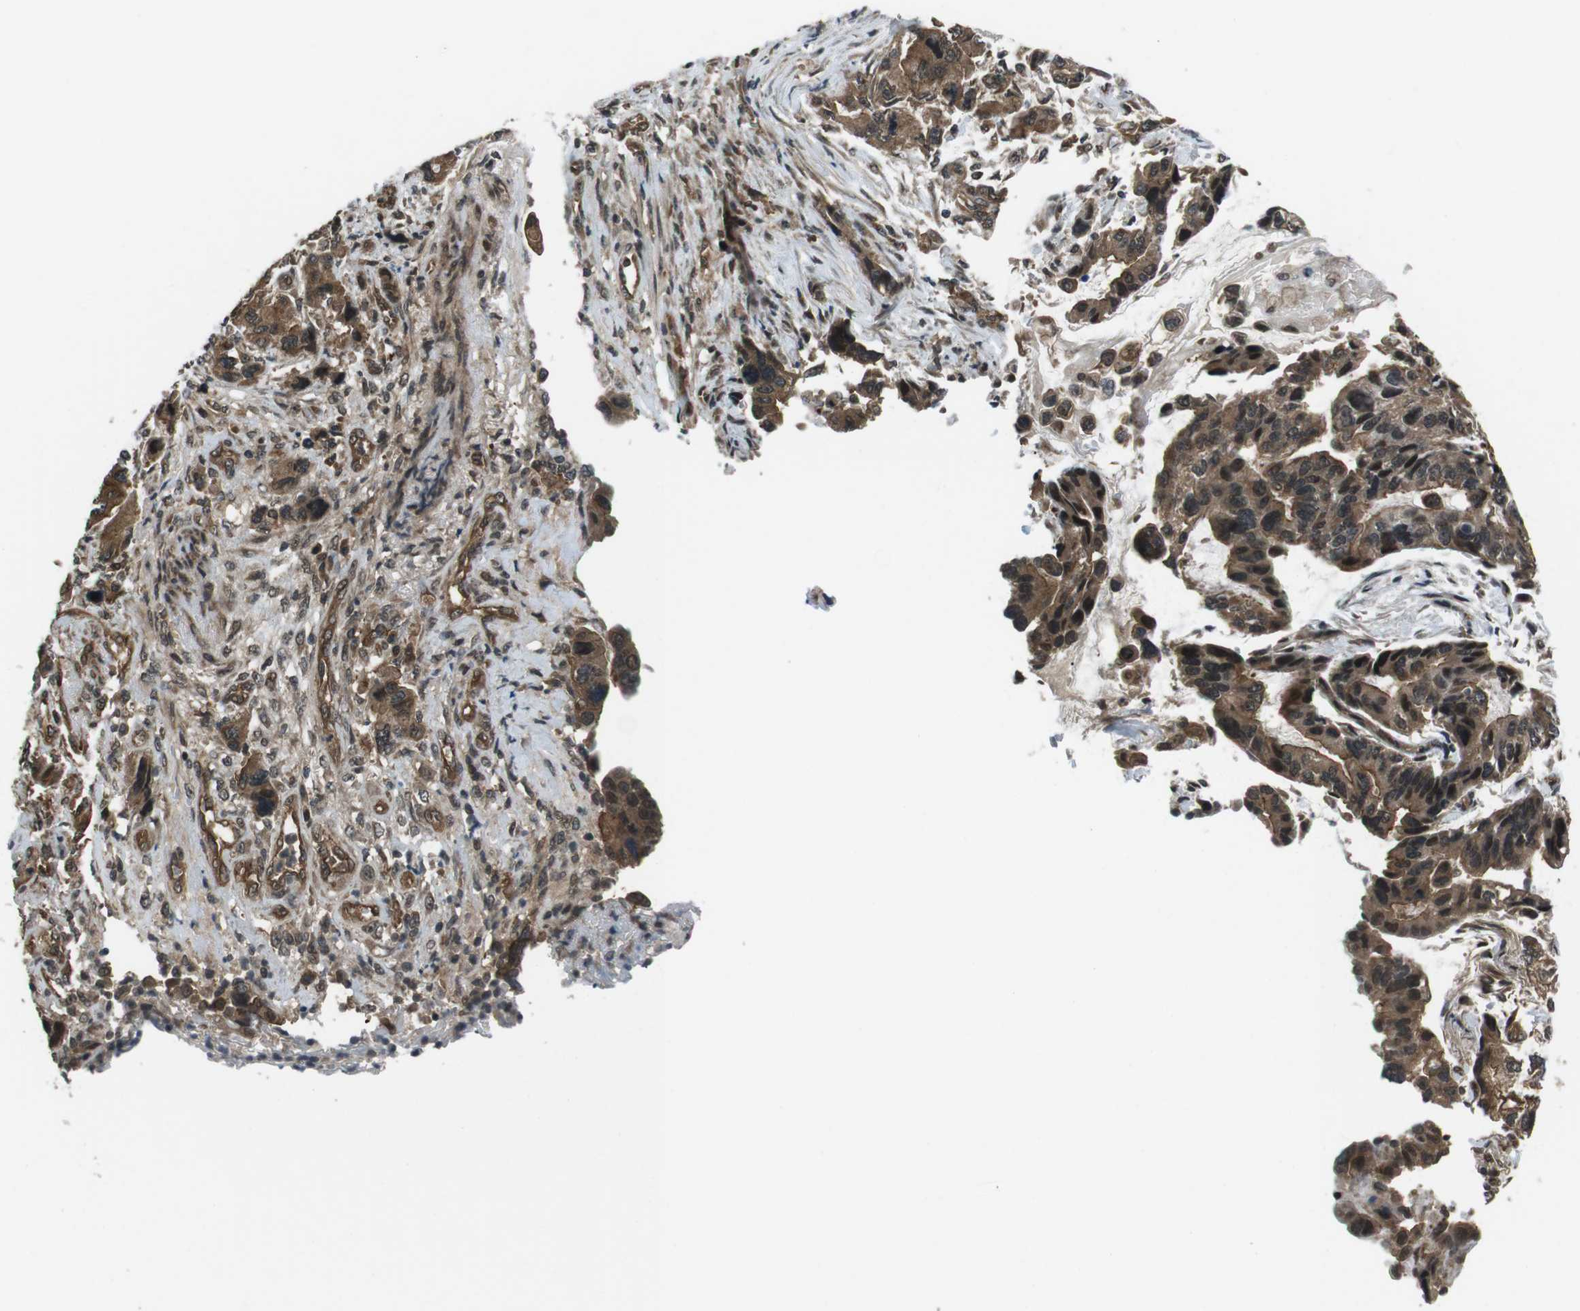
{"staining": {"intensity": "moderate", "quantity": ">75%", "location": "cytoplasmic/membranous,nuclear"}, "tissue": "stomach cancer", "cell_type": "Tumor cells", "image_type": "cancer", "snomed": [{"axis": "morphology", "description": "Adenocarcinoma, NOS"}, {"axis": "topography", "description": "Stomach, lower"}], "caption": "High-power microscopy captured an IHC photomicrograph of stomach adenocarcinoma, revealing moderate cytoplasmic/membranous and nuclear staining in approximately >75% of tumor cells.", "gene": "TIAM2", "patient": {"sex": "female", "age": 93}}